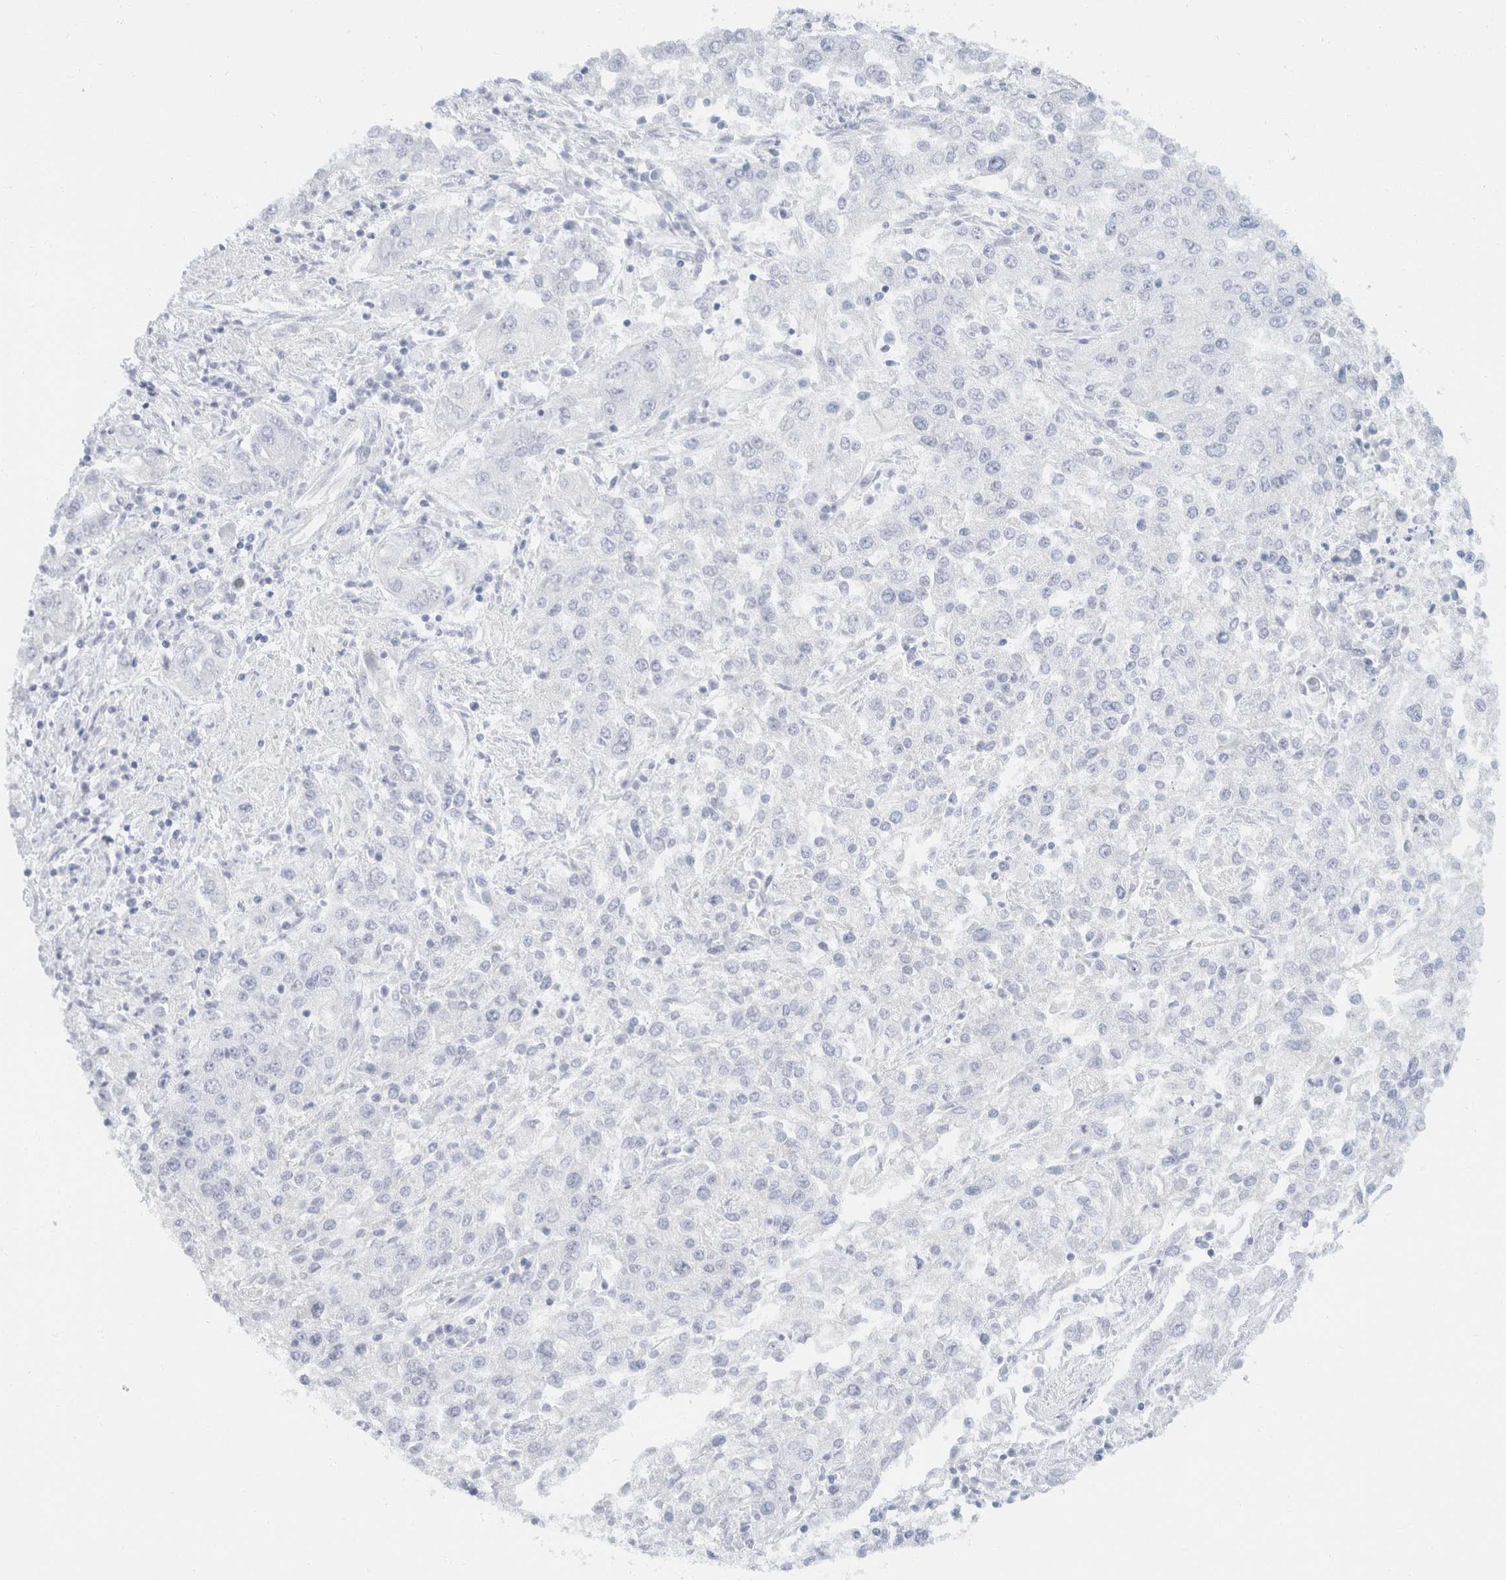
{"staining": {"intensity": "negative", "quantity": "none", "location": "none"}, "tissue": "endometrial cancer", "cell_type": "Tumor cells", "image_type": "cancer", "snomed": [{"axis": "morphology", "description": "Adenocarcinoma, NOS"}, {"axis": "topography", "description": "Endometrium"}], "caption": "Histopathology image shows no significant protein positivity in tumor cells of adenocarcinoma (endometrial).", "gene": "KRT20", "patient": {"sex": "female", "age": 49}}